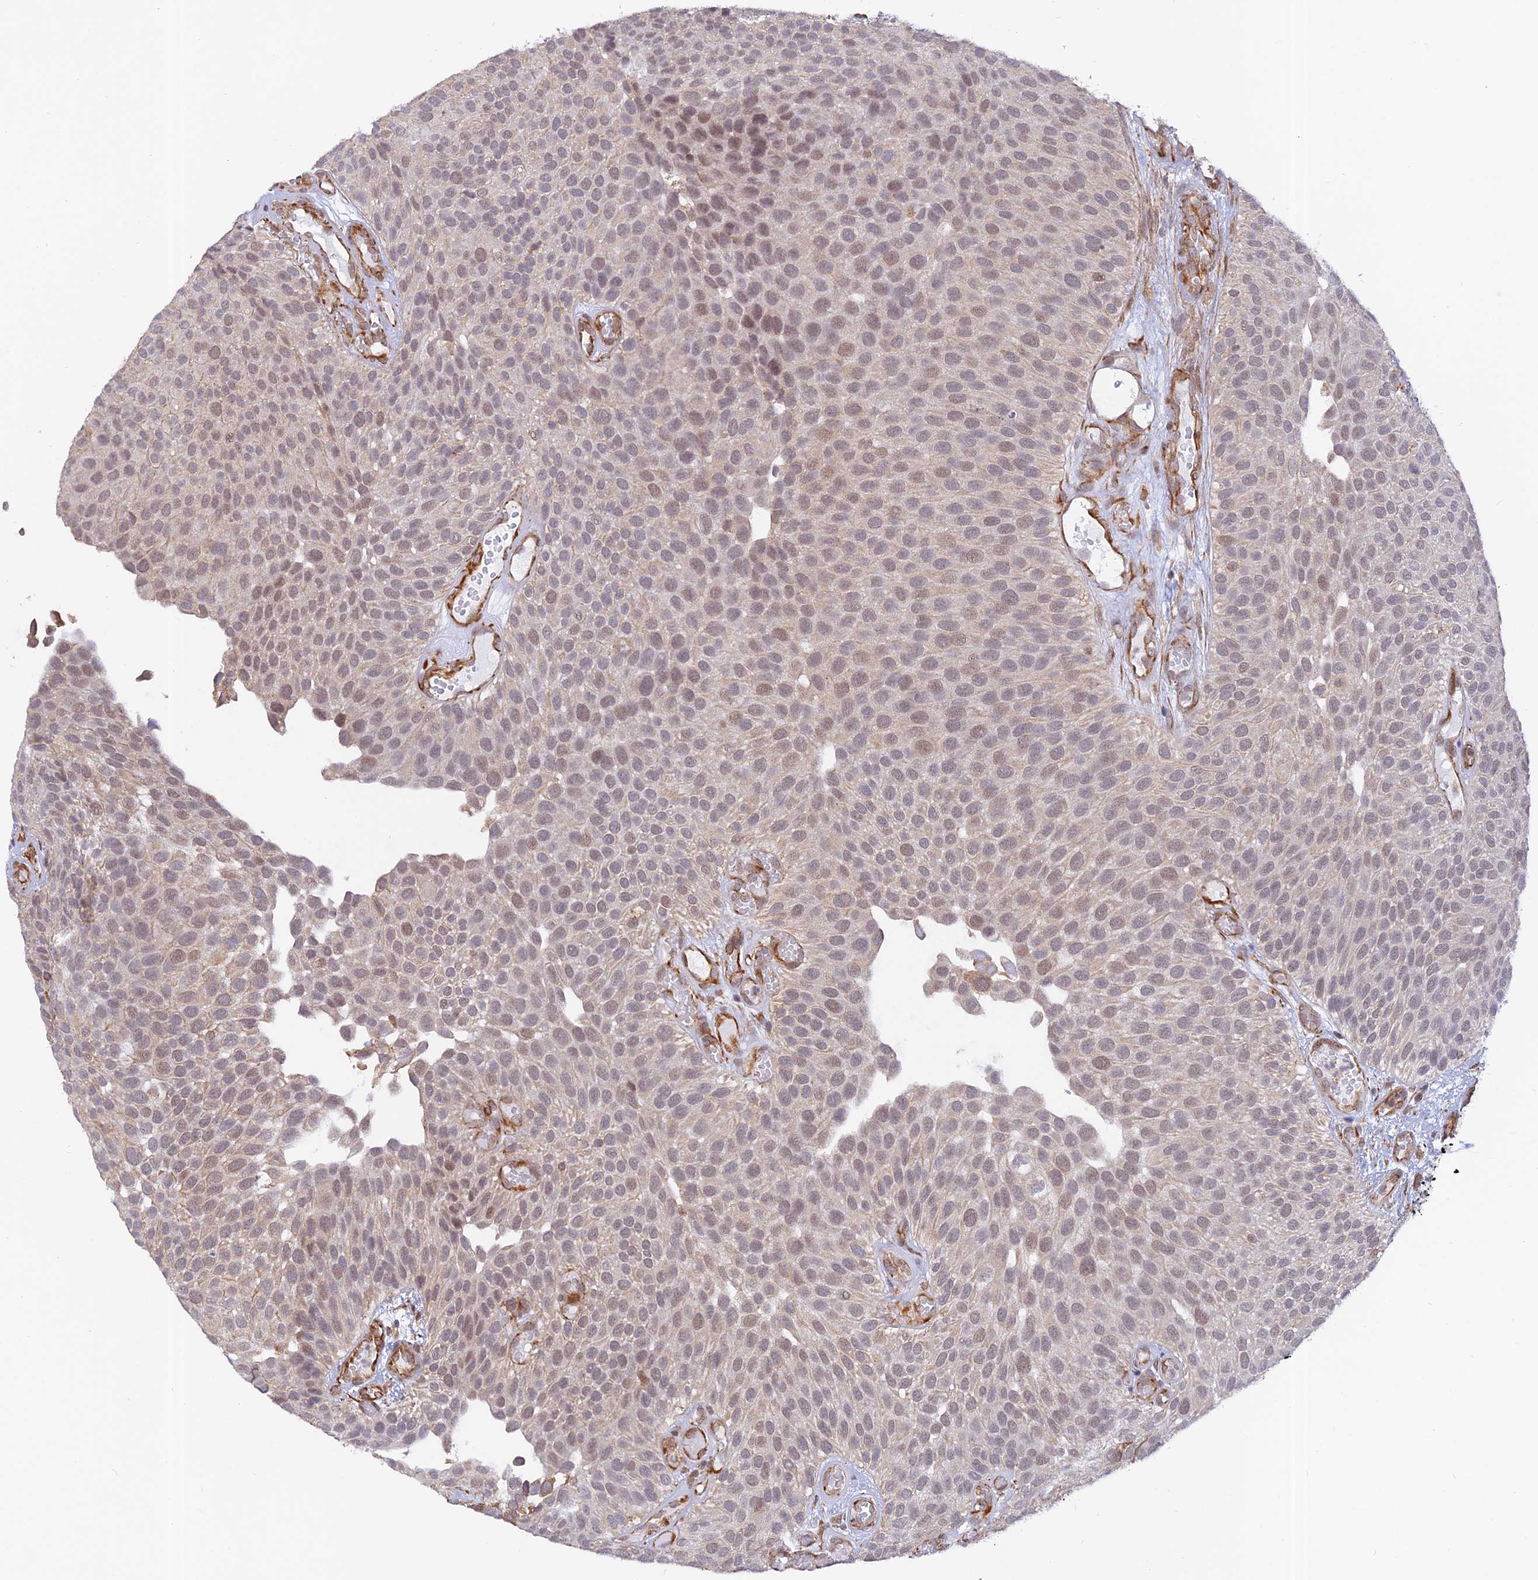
{"staining": {"intensity": "moderate", "quantity": "<25%", "location": "cytoplasmic/membranous,nuclear"}, "tissue": "urothelial cancer", "cell_type": "Tumor cells", "image_type": "cancer", "snomed": [{"axis": "morphology", "description": "Urothelial carcinoma, Low grade"}, {"axis": "topography", "description": "Urinary bladder"}], "caption": "Protein expression analysis of urothelial cancer demonstrates moderate cytoplasmic/membranous and nuclear positivity in about <25% of tumor cells.", "gene": "PAGR1", "patient": {"sex": "male", "age": 89}}